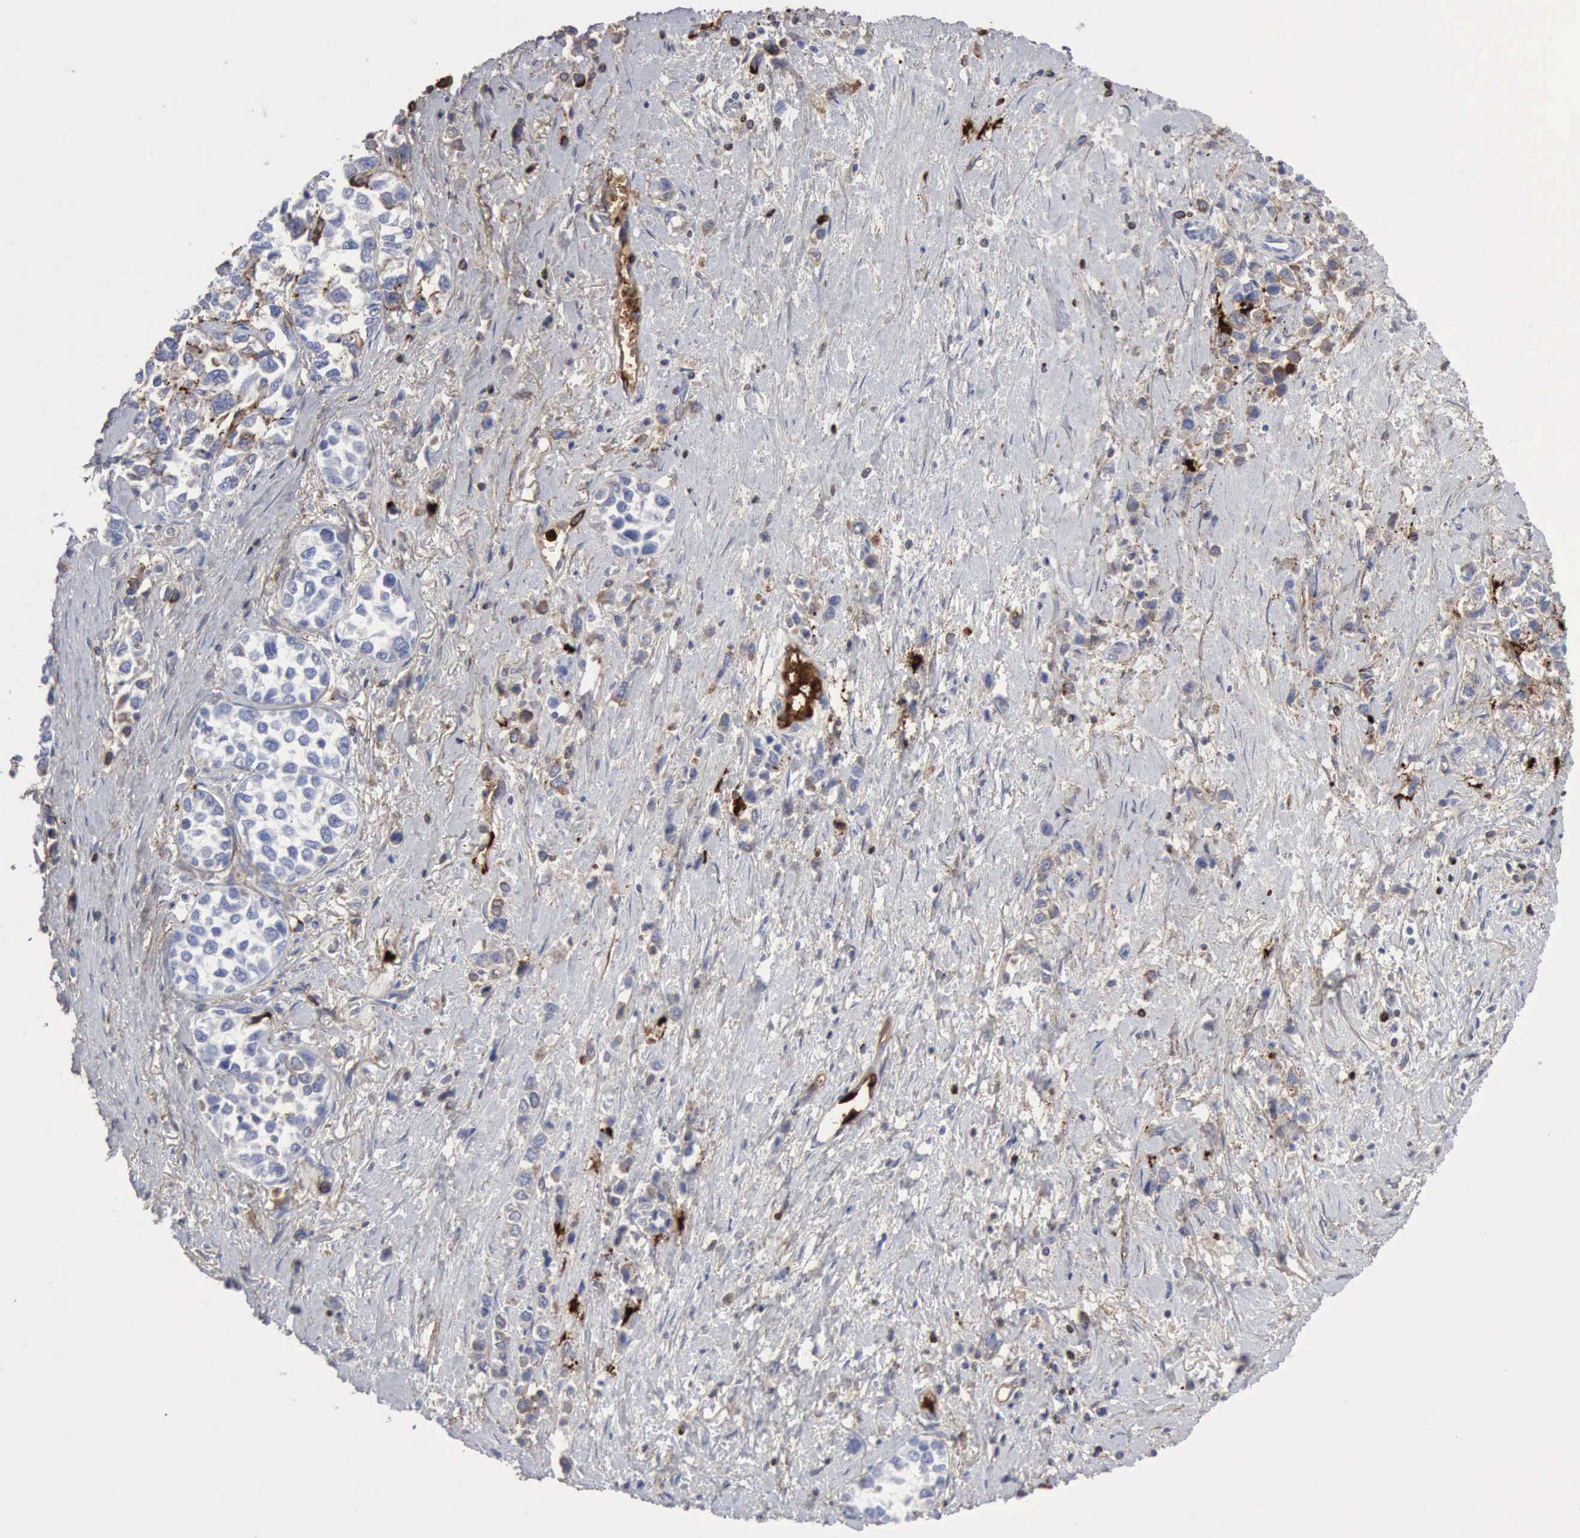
{"staining": {"intensity": "moderate", "quantity": "<25%", "location": "cytoplasmic/membranous"}, "tissue": "stomach cancer", "cell_type": "Tumor cells", "image_type": "cancer", "snomed": [{"axis": "morphology", "description": "Adenocarcinoma, NOS"}, {"axis": "topography", "description": "Stomach, upper"}], "caption": "Protein expression analysis of human stomach adenocarcinoma reveals moderate cytoplasmic/membranous staining in approximately <25% of tumor cells. The staining is performed using DAB (3,3'-diaminobenzidine) brown chromogen to label protein expression. The nuclei are counter-stained blue using hematoxylin.", "gene": "C4BPA", "patient": {"sex": "male", "age": 76}}